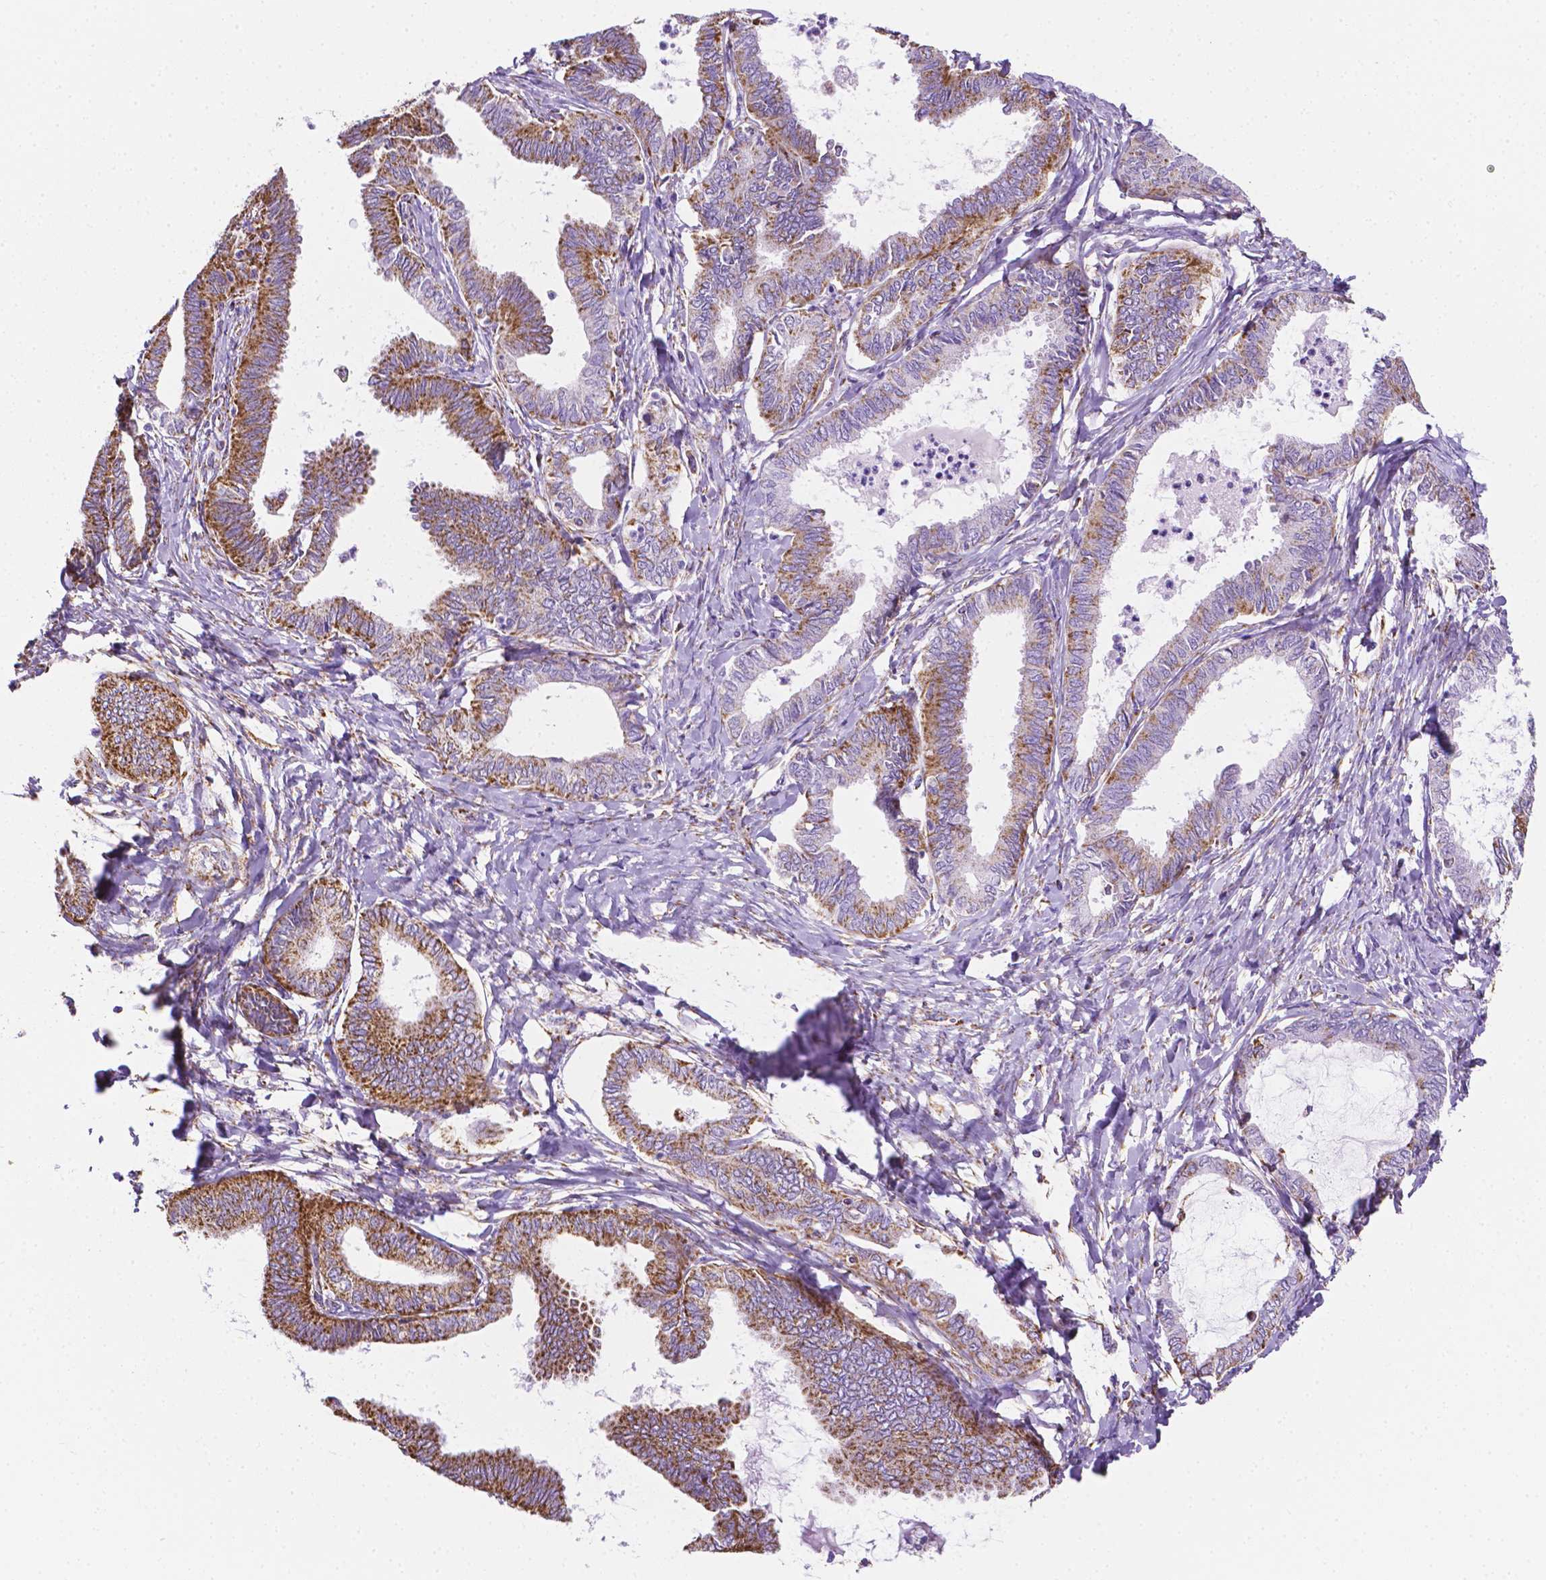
{"staining": {"intensity": "moderate", "quantity": "25%-75%", "location": "cytoplasmic/membranous"}, "tissue": "ovarian cancer", "cell_type": "Tumor cells", "image_type": "cancer", "snomed": [{"axis": "morphology", "description": "Carcinoma, endometroid"}, {"axis": "topography", "description": "Ovary"}], "caption": "Immunohistochemical staining of endometroid carcinoma (ovarian) shows moderate cytoplasmic/membranous protein staining in about 25%-75% of tumor cells.", "gene": "RMDN3", "patient": {"sex": "female", "age": 70}}